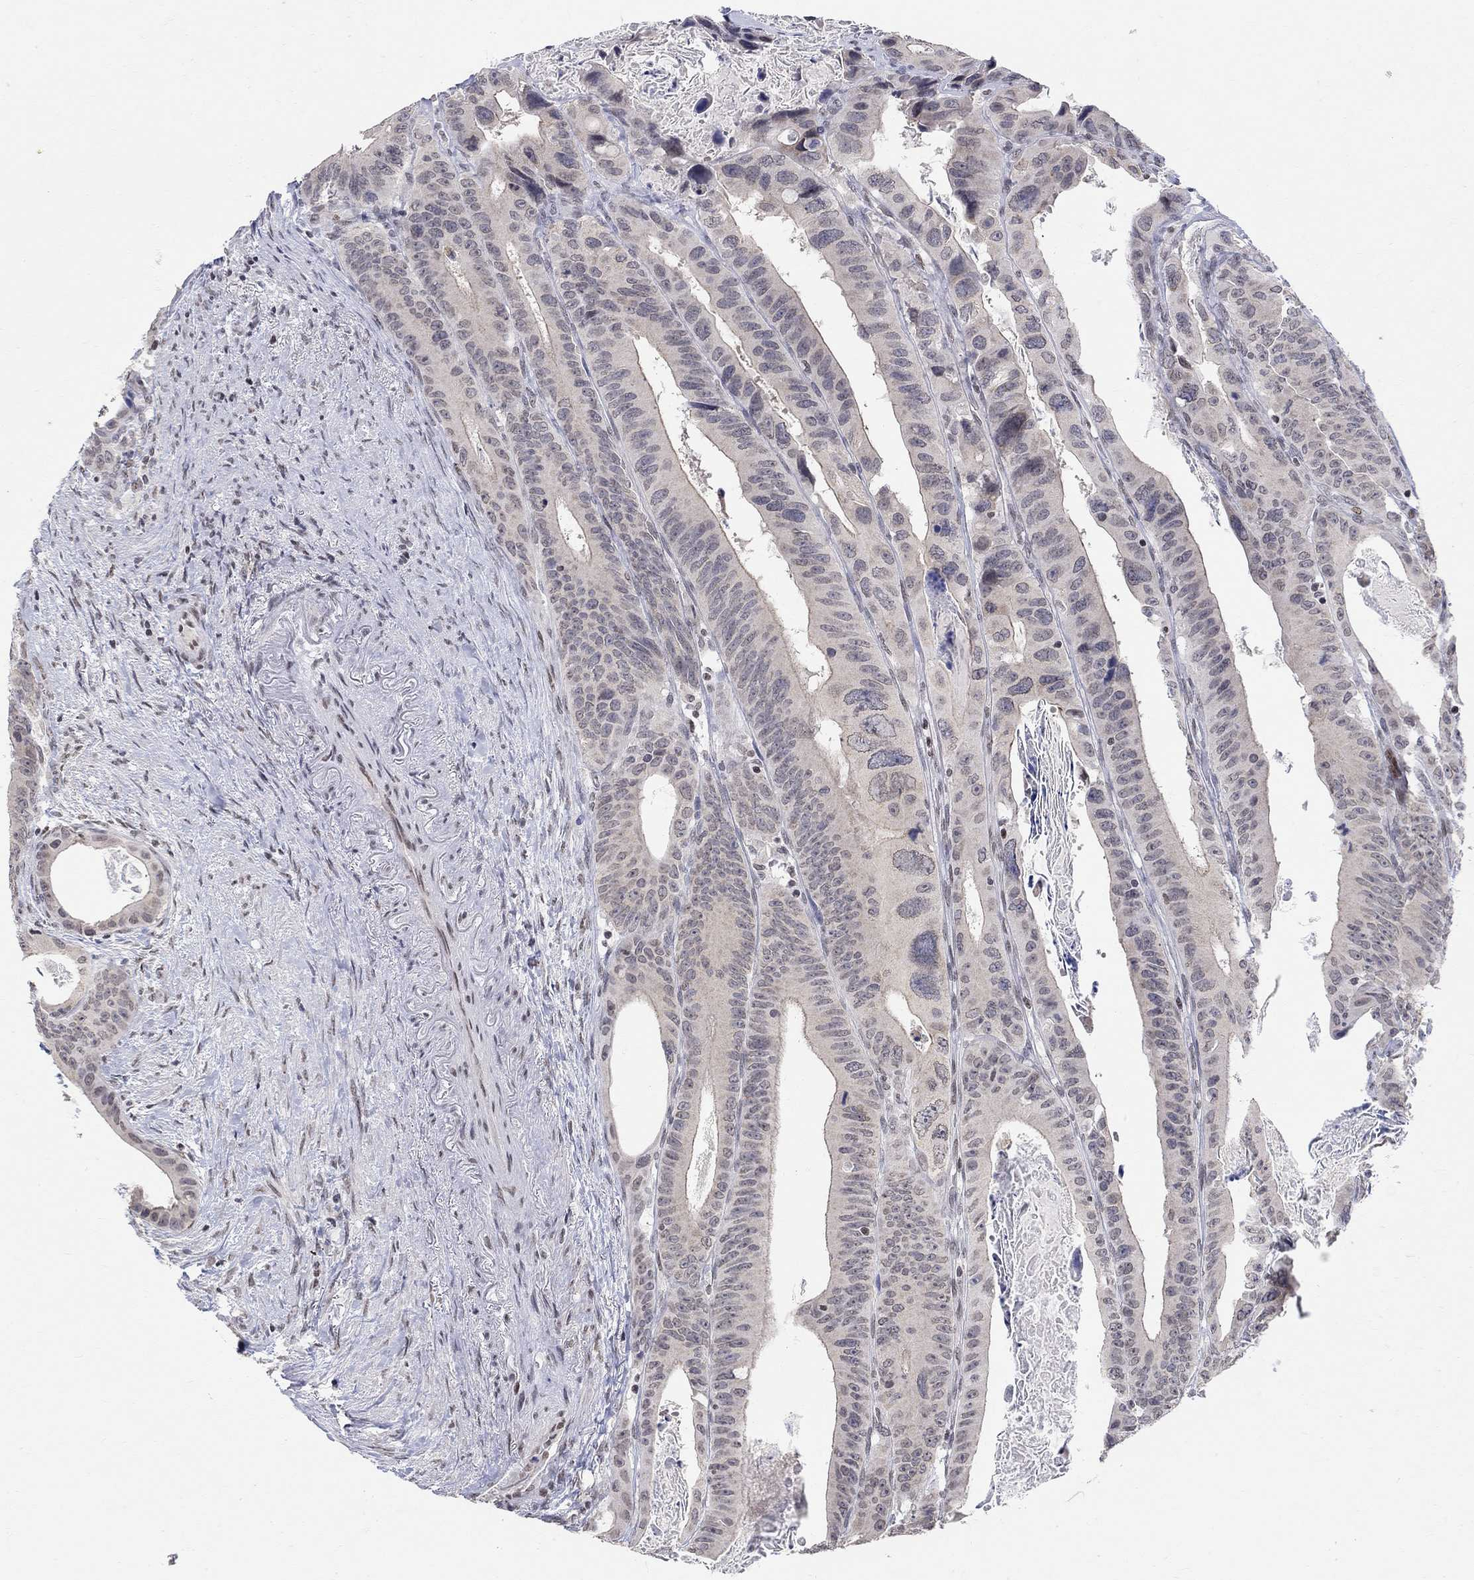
{"staining": {"intensity": "negative", "quantity": "none", "location": "none"}, "tissue": "colorectal cancer", "cell_type": "Tumor cells", "image_type": "cancer", "snomed": [{"axis": "morphology", "description": "Adenocarcinoma, NOS"}, {"axis": "topography", "description": "Rectum"}], "caption": "Immunohistochemistry (IHC) photomicrograph of human colorectal cancer (adenocarcinoma) stained for a protein (brown), which shows no staining in tumor cells.", "gene": "KLF12", "patient": {"sex": "male", "age": 64}}